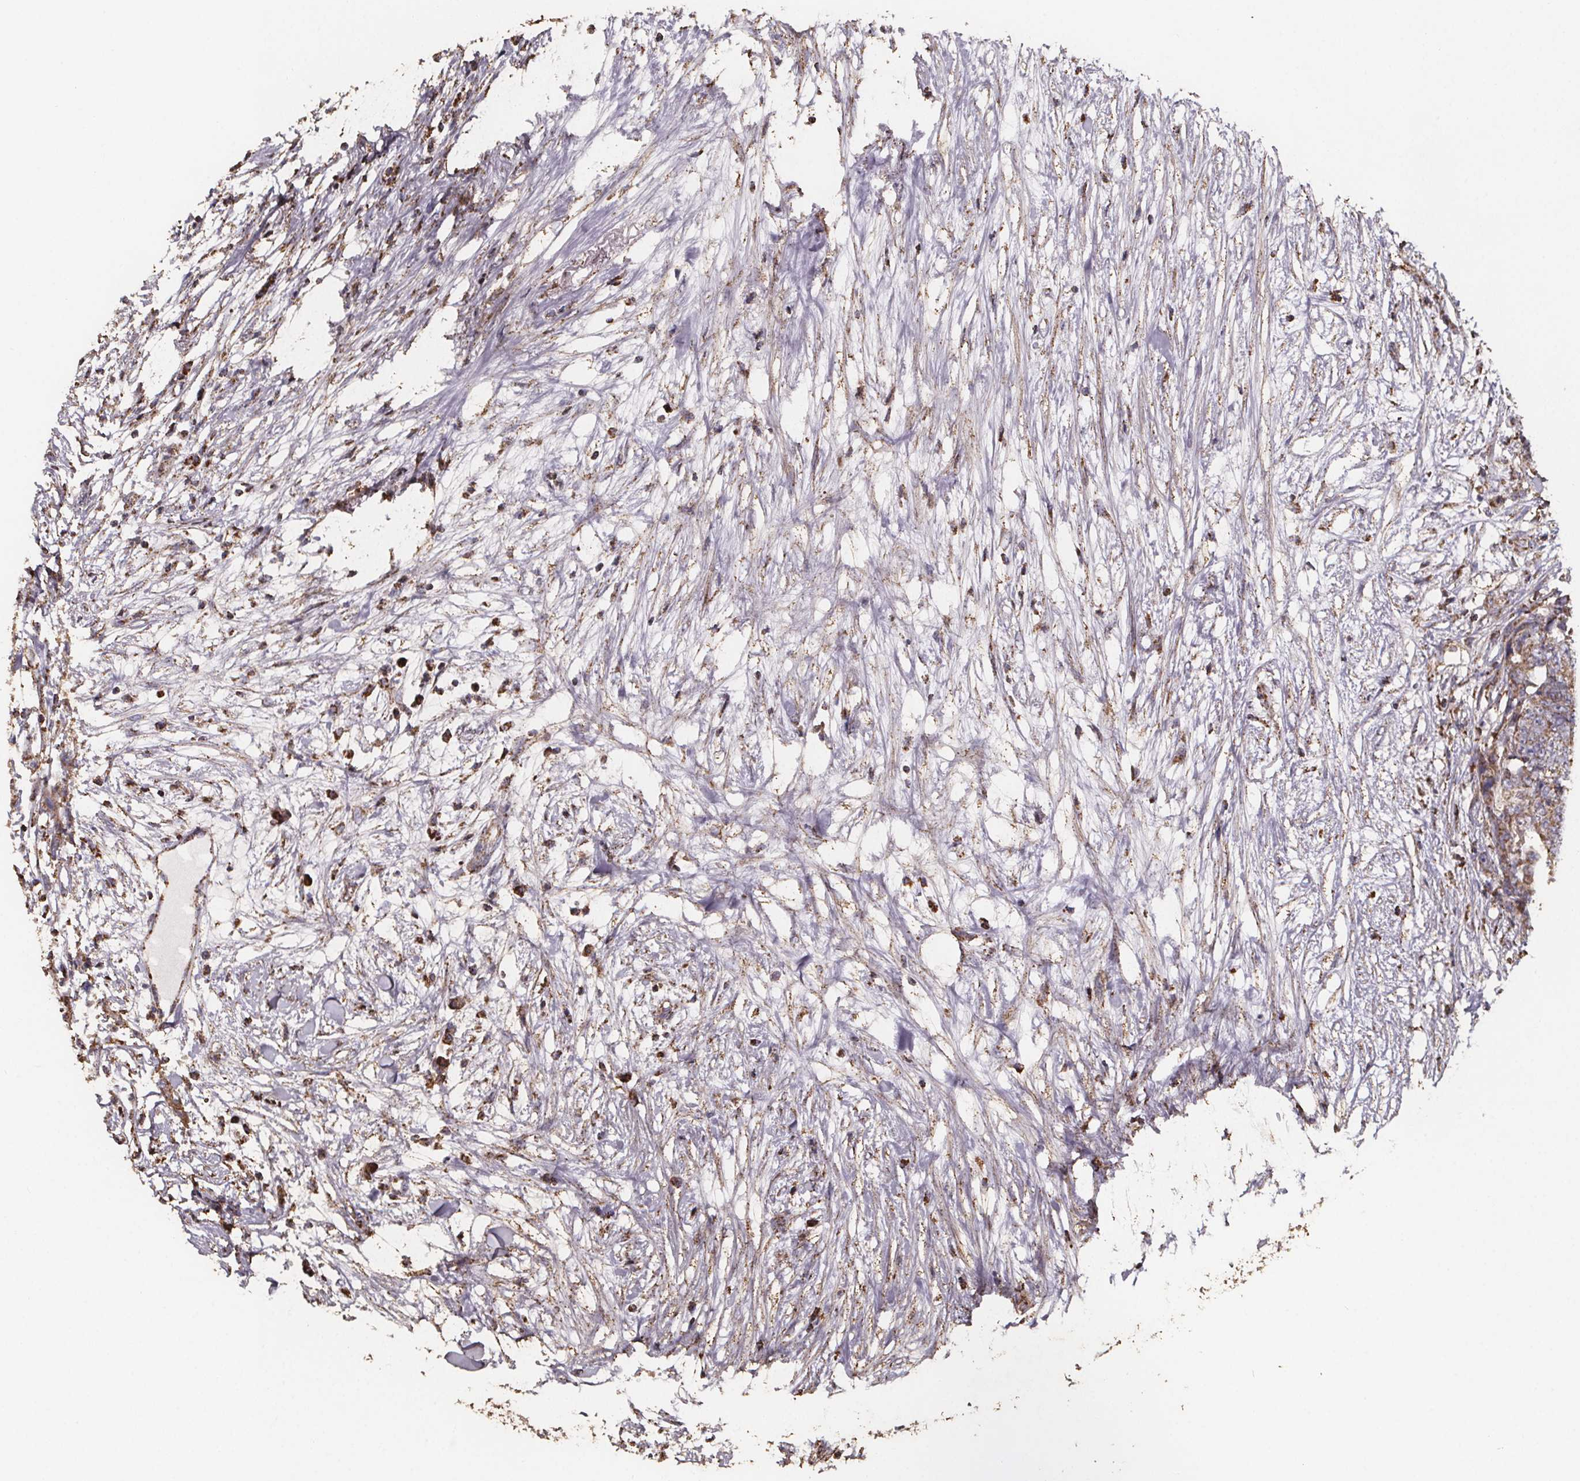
{"staining": {"intensity": "moderate", "quantity": ">75%", "location": "cytoplasmic/membranous"}, "tissue": "colorectal cancer", "cell_type": "Tumor cells", "image_type": "cancer", "snomed": [{"axis": "morphology", "description": "Adenocarcinoma, NOS"}, {"axis": "topography", "description": "Colon"}], "caption": "Immunohistochemical staining of human colorectal adenocarcinoma demonstrates medium levels of moderate cytoplasmic/membranous protein staining in about >75% of tumor cells. Using DAB (brown) and hematoxylin (blue) stains, captured at high magnification using brightfield microscopy.", "gene": "SLC35D2", "patient": {"sex": "female", "age": 48}}